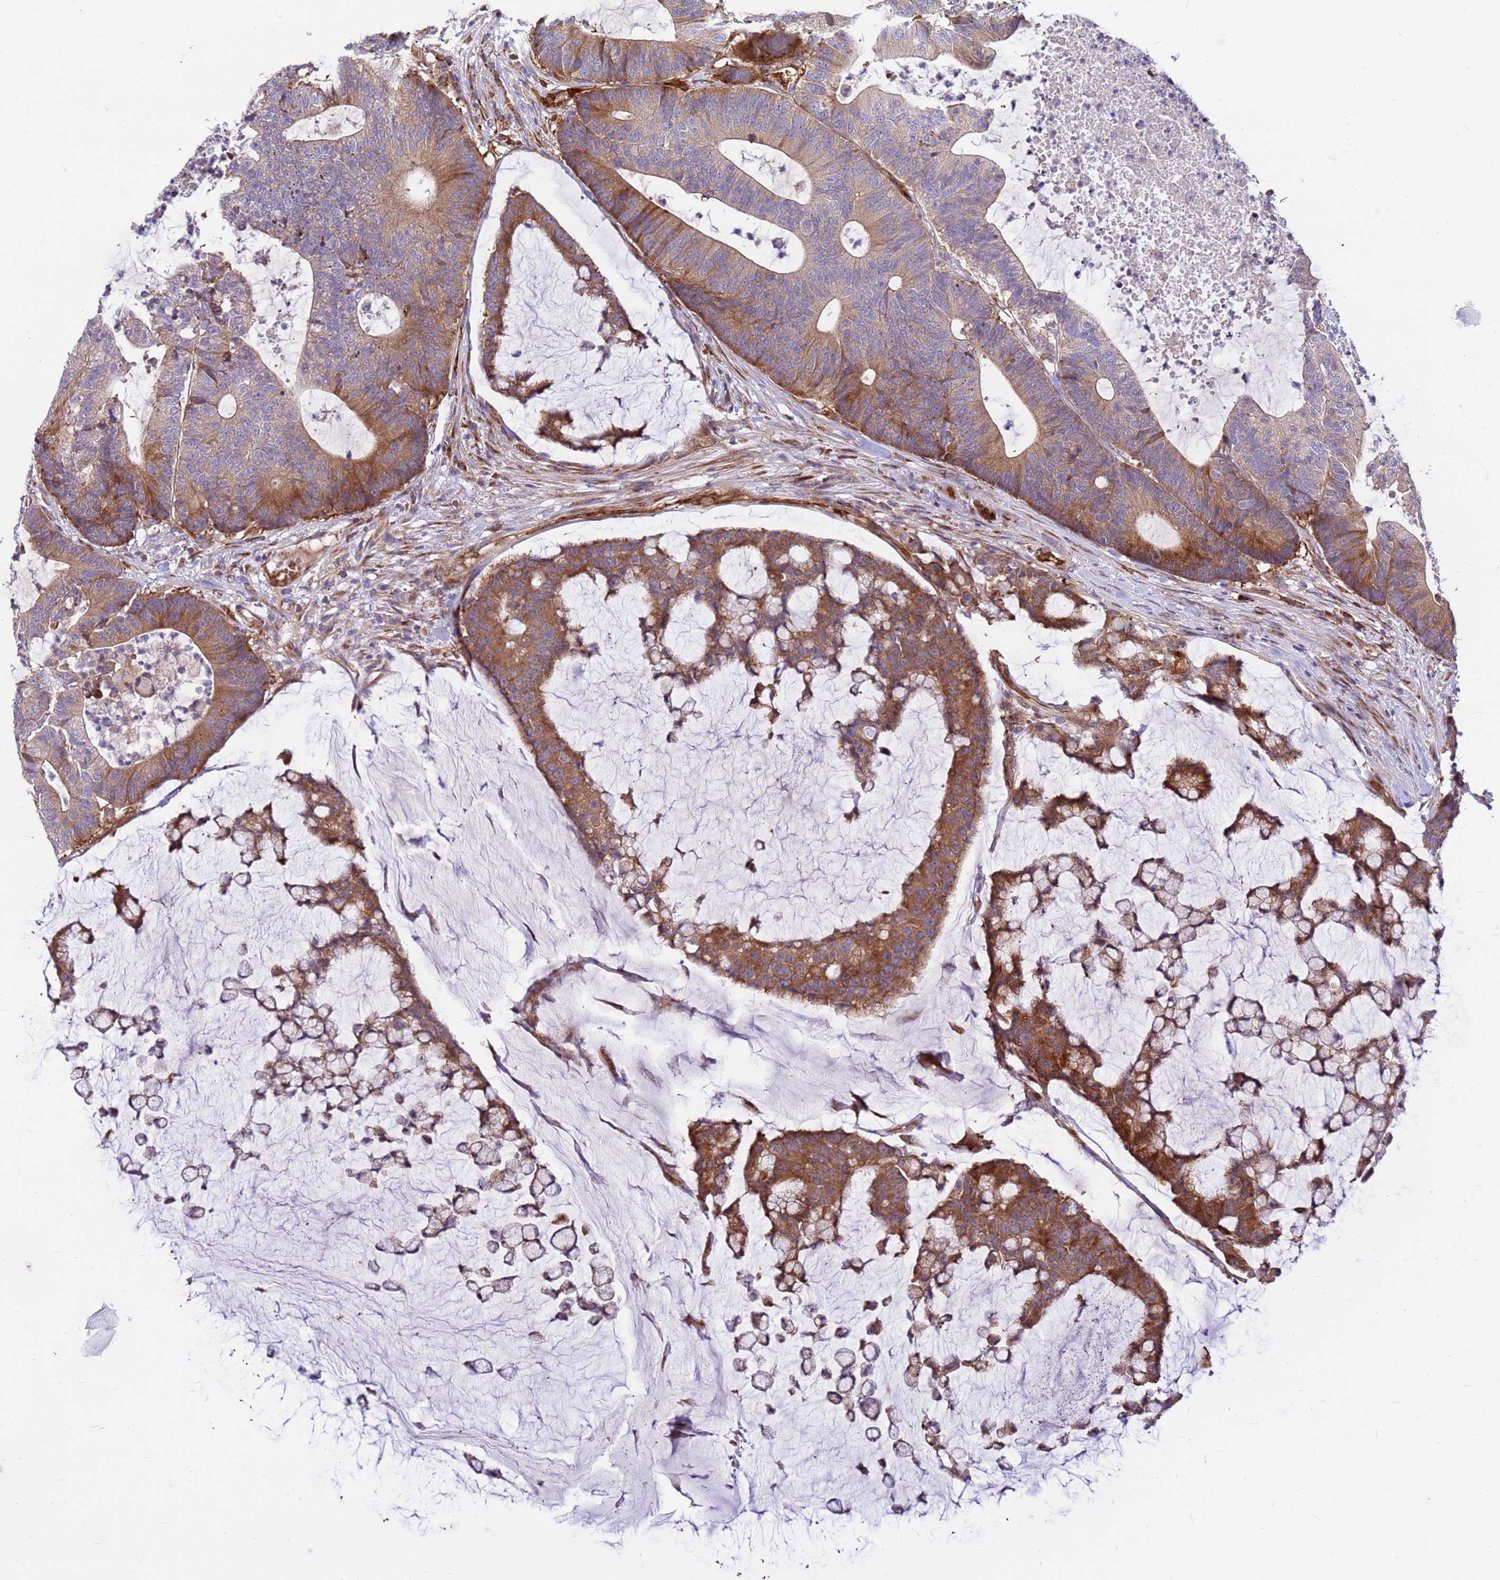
{"staining": {"intensity": "moderate", "quantity": ">75%", "location": "cytoplasmic/membranous"}, "tissue": "colorectal cancer", "cell_type": "Tumor cells", "image_type": "cancer", "snomed": [{"axis": "morphology", "description": "Adenocarcinoma, NOS"}, {"axis": "topography", "description": "Colon"}], "caption": "DAB (3,3'-diaminobenzidine) immunohistochemical staining of human colorectal adenocarcinoma displays moderate cytoplasmic/membranous protein expression in approximately >75% of tumor cells.", "gene": "ZNF669", "patient": {"sex": "female", "age": 84}}